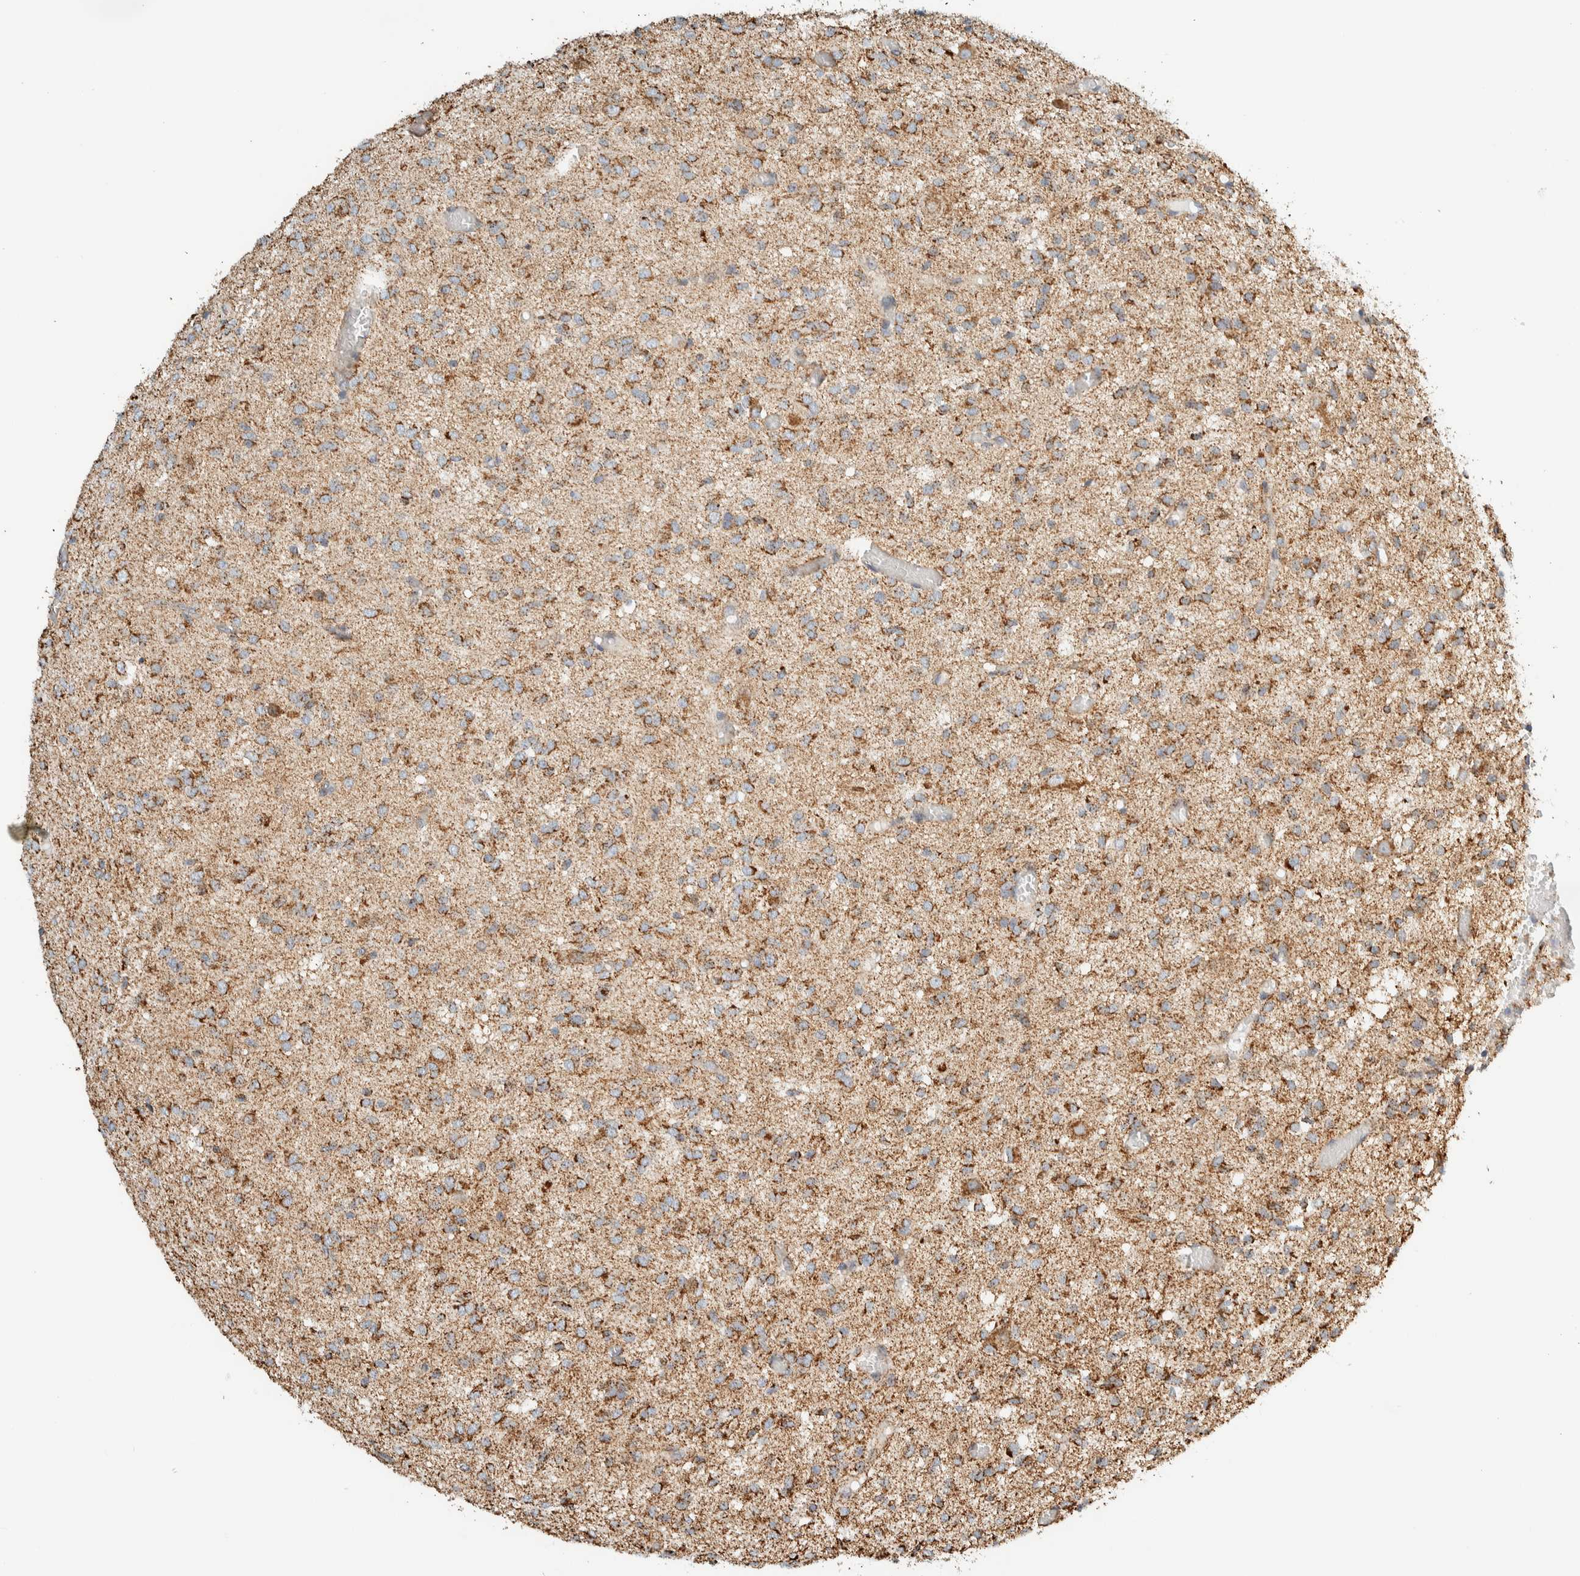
{"staining": {"intensity": "moderate", "quantity": ">75%", "location": "cytoplasmic/membranous"}, "tissue": "glioma", "cell_type": "Tumor cells", "image_type": "cancer", "snomed": [{"axis": "morphology", "description": "Glioma, malignant, High grade"}, {"axis": "topography", "description": "Brain"}], "caption": "DAB immunohistochemical staining of glioma reveals moderate cytoplasmic/membranous protein staining in about >75% of tumor cells.", "gene": "ZNF454", "patient": {"sex": "female", "age": 59}}